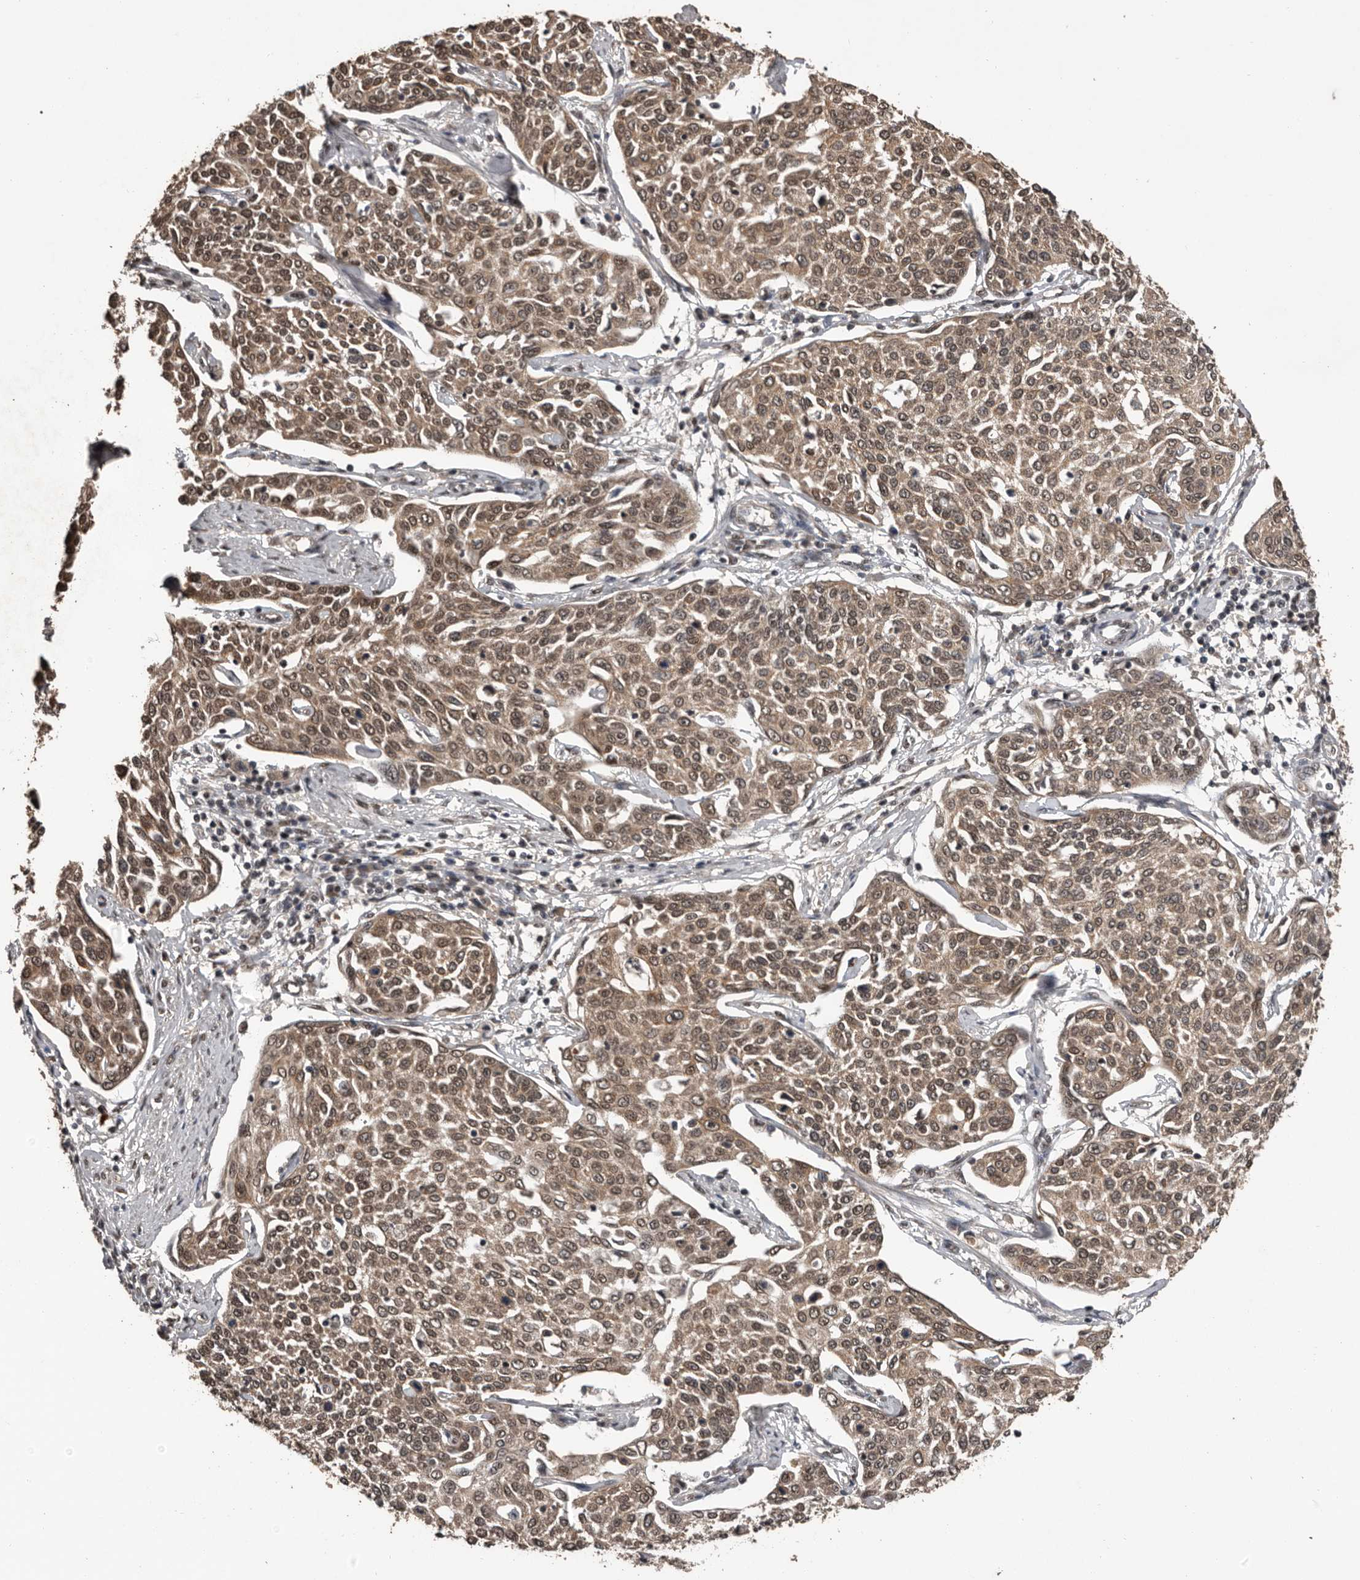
{"staining": {"intensity": "weak", "quantity": ">75%", "location": "cytoplasmic/membranous,nuclear"}, "tissue": "cervical cancer", "cell_type": "Tumor cells", "image_type": "cancer", "snomed": [{"axis": "morphology", "description": "Squamous cell carcinoma, NOS"}, {"axis": "topography", "description": "Cervix"}], "caption": "DAB (3,3'-diaminobenzidine) immunohistochemical staining of human squamous cell carcinoma (cervical) displays weak cytoplasmic/membranous and nuclear protein expression in approximately >75% of tumor cells. (Brightfield microscopy of DAB IHC at high magnification).", "gene": "VPS37A", "patient": {"sex": "female", "age": 34}}